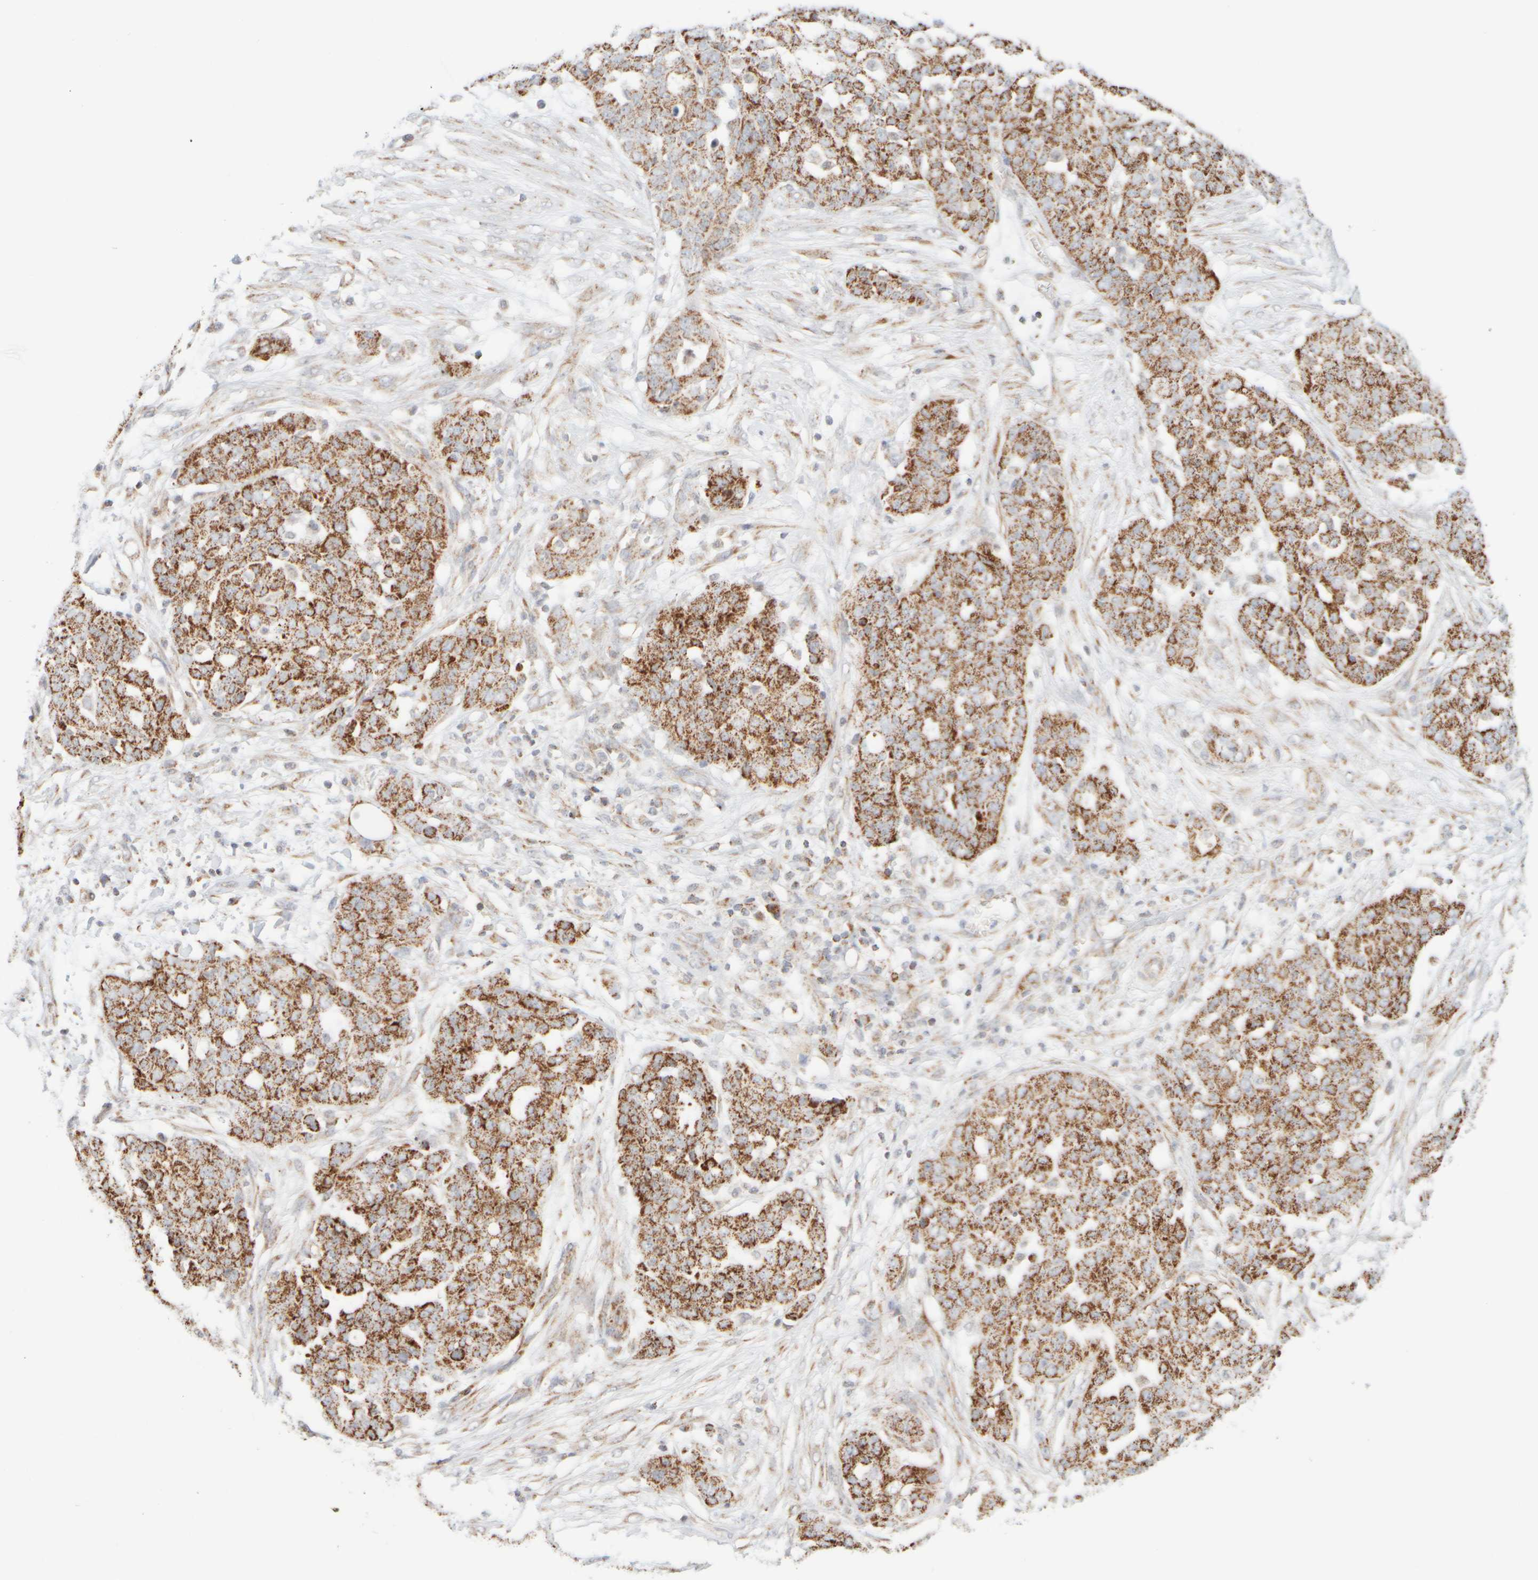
{"staining": {"intensity": "moderate", "quantity": ">75%", "location": "cytoplasmic/membranous"}, "tissue": "ovarian cancer", "cell_type": "Tumor cells", "image_type": "cancer", "snomed": [{"axis": "morphology", "description": "Cystadenocarcinoma, serous, NOS"}, {"axis": "topography", "description": "Soft tissue"}, {"axis": "topography", "description": "Ovary"}], "caption": "An image of ovarian cancer (serous cystadenocarcinoma) stained for a protein displays moderate cytoplasmic/membranous brown staining in tumor cells.", "gene": "PPM1K", "patient": {"sex": "female", "age": 57}}